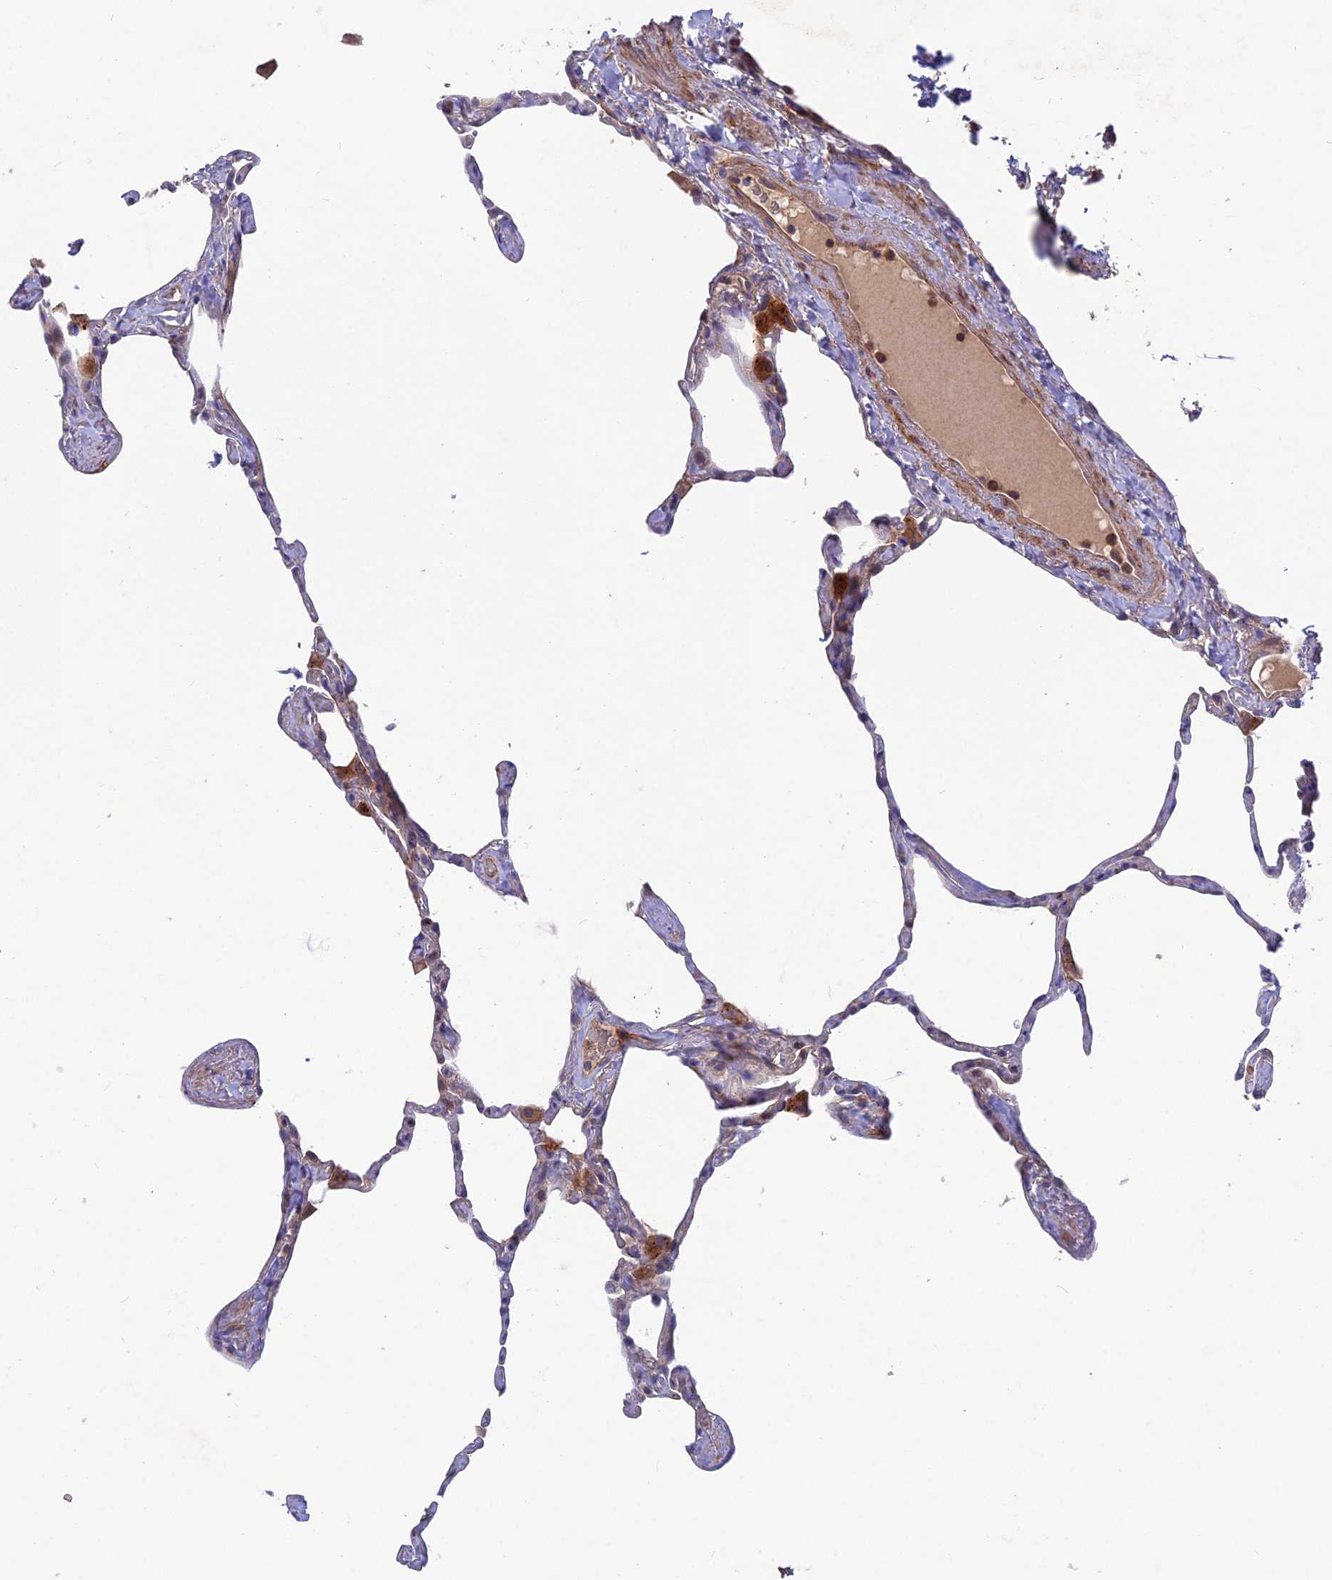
{"staining": {"intensity": "weak", "quantity": "<25%", "location": "cytoplasmic/membranous"}, "tissue": "lung", "cell_type": "Alveolar cells", "image_type": "normal", "snomed": [{"axis": "morphology", "description": "Normal tissue, NOS"}, {"axis": "topography", "description": "Lung"}], "caption": "The image exhibits no significant expression in alveolar cells of lung.", "gene": "CPNE7", "patient": {"sex": "male", "age": 65}}